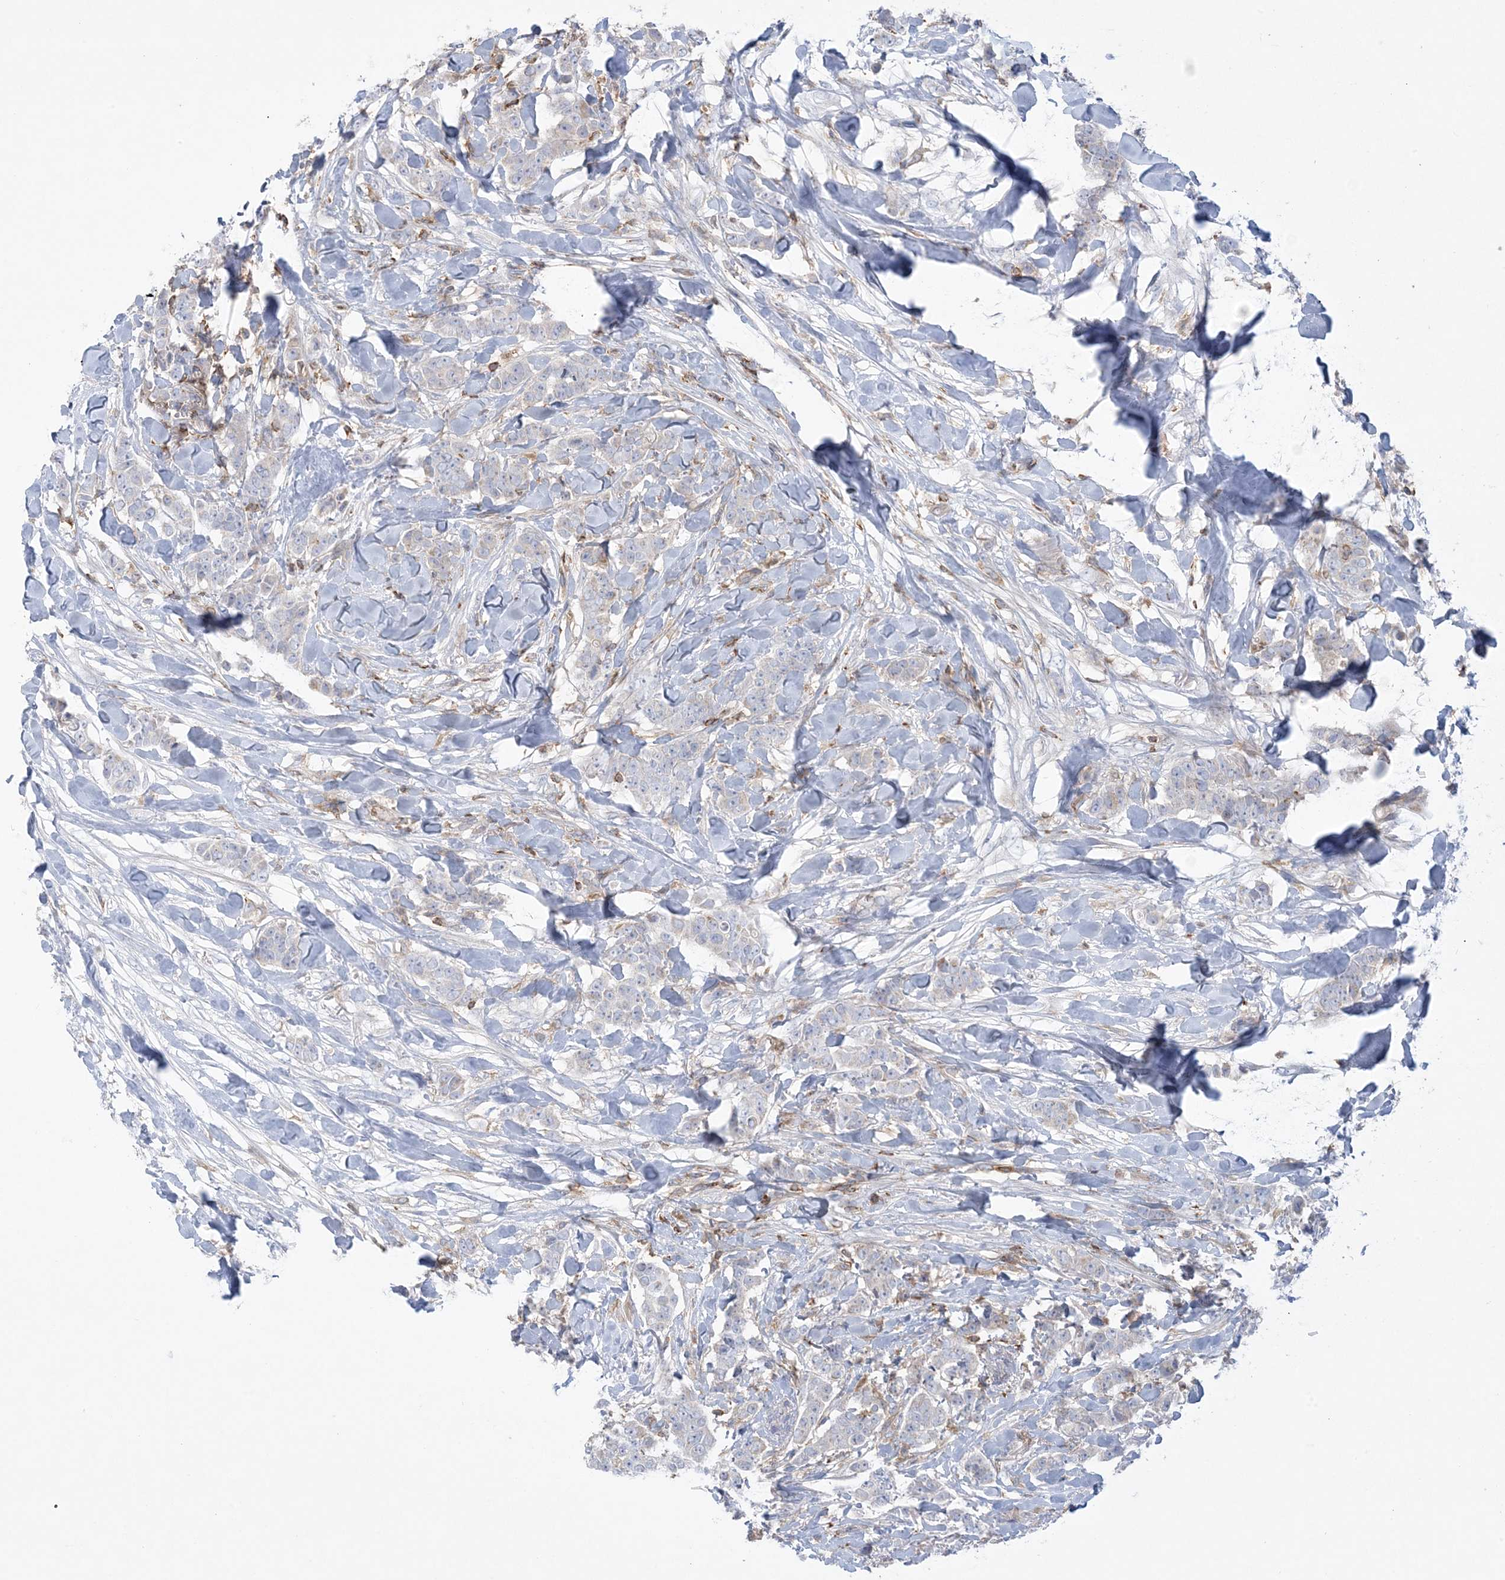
{"staining": {"intensity": "negative", "quantity": "none", "location": "none"}, "tissue": "breast cancer", "cell_type": "Tumor cells", "image_type": "cancer", "snomed": [{"axis": "morphology", "description": "Duct carcinoma"}, {"axis": "topography", "description": "Breast"}], "caption": "Tumor cells show no significant expression in breast cancer. (Brightfield microscopy of DAB (3,3'-diaminobenzidine) immunohistochemistry (IHC) at high magnification).", "gene": "ARHGAP30", "patient": {"sex": "female", "age": 40}}